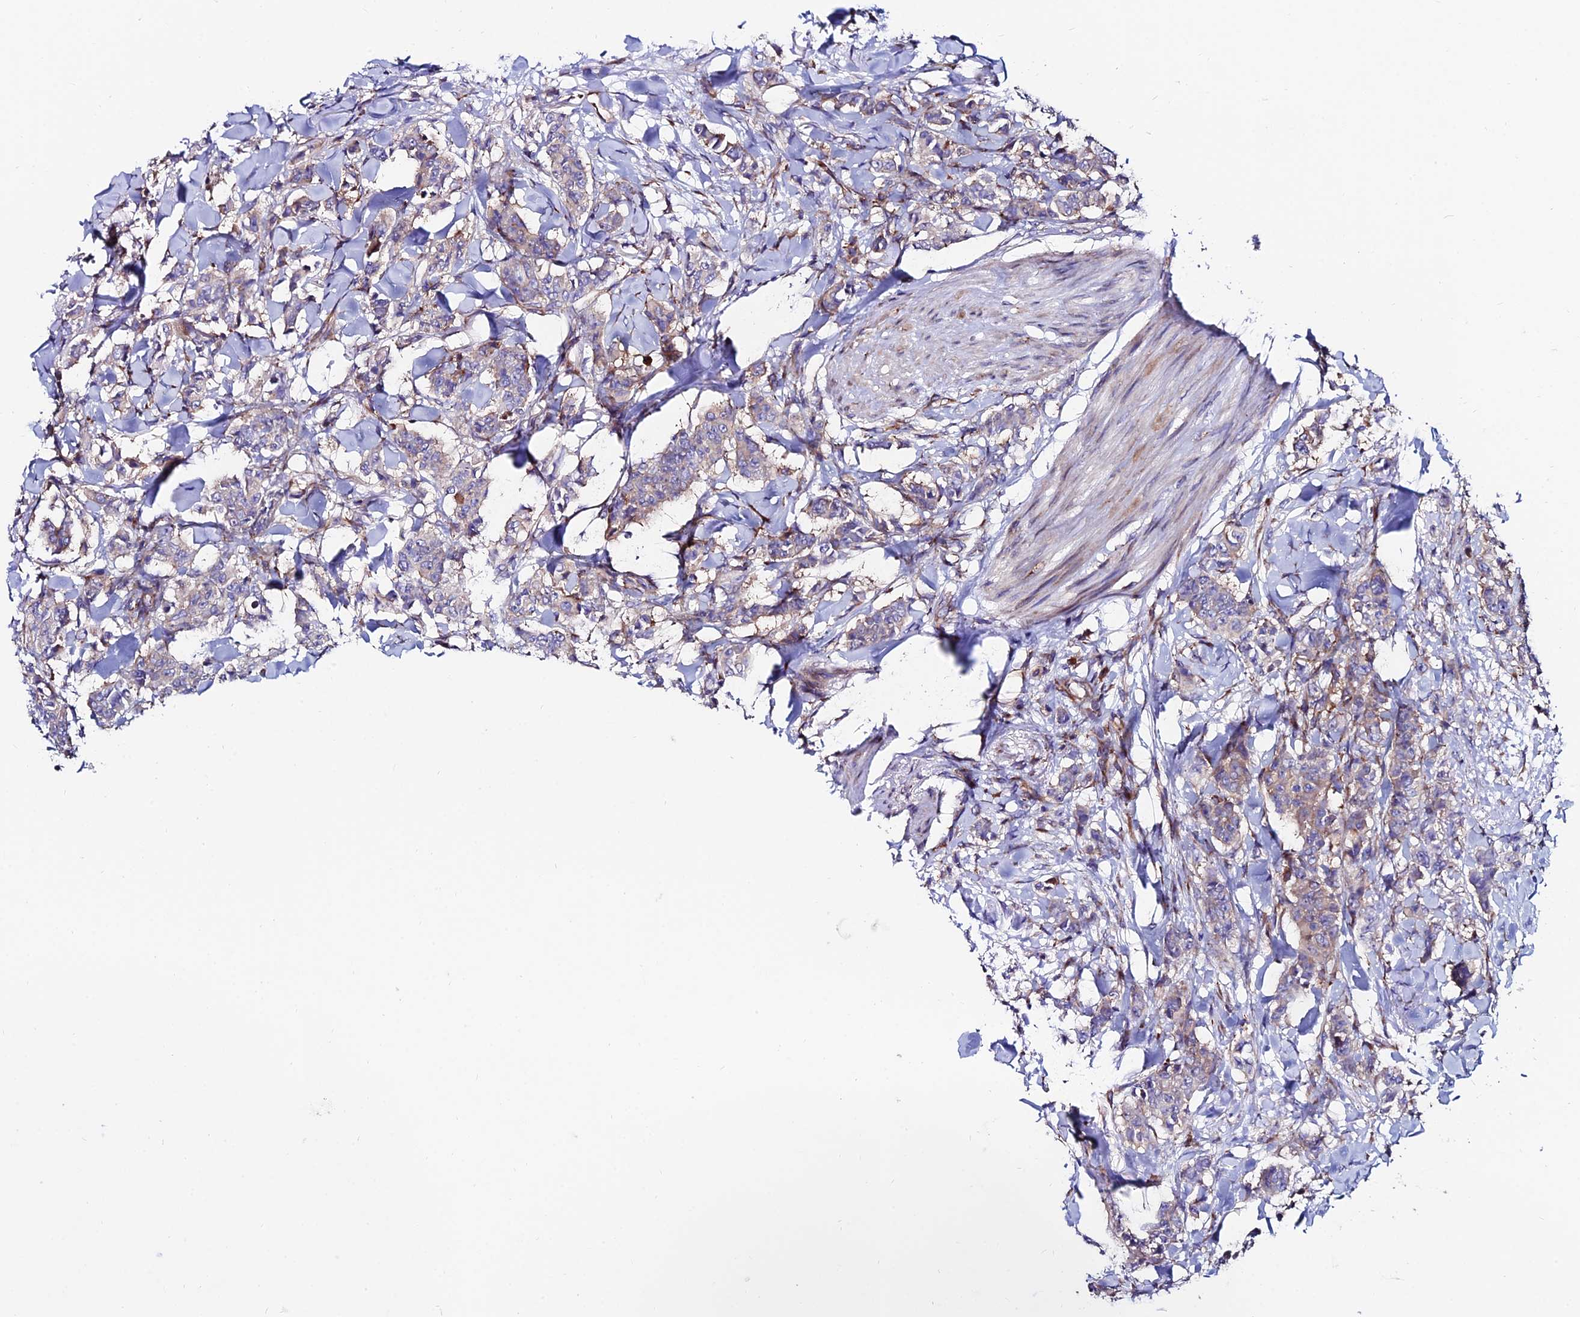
{"staining": {"intensity": "weak", "quantity": "<25%", "location": "cytoplasmic/membranous"}, "tissue": "breast cancer", "cell_type": "Tumor cells", "image_type": "cancer", "snomed": [{"axis": "morphology", "description": "Duct carcinoma"}, {"axis": "topography", "description": "Breast"}], "caption": "This histopathology image is of intraductal carcinoma (breast) stained with immunohistochemistry (IHC) to label a protein in brown with the nuclei are counter-stained blue. There is no expression in tumor cells.", "gene": "EIF3K", "patient": {"sex": "female", "age": 40}}